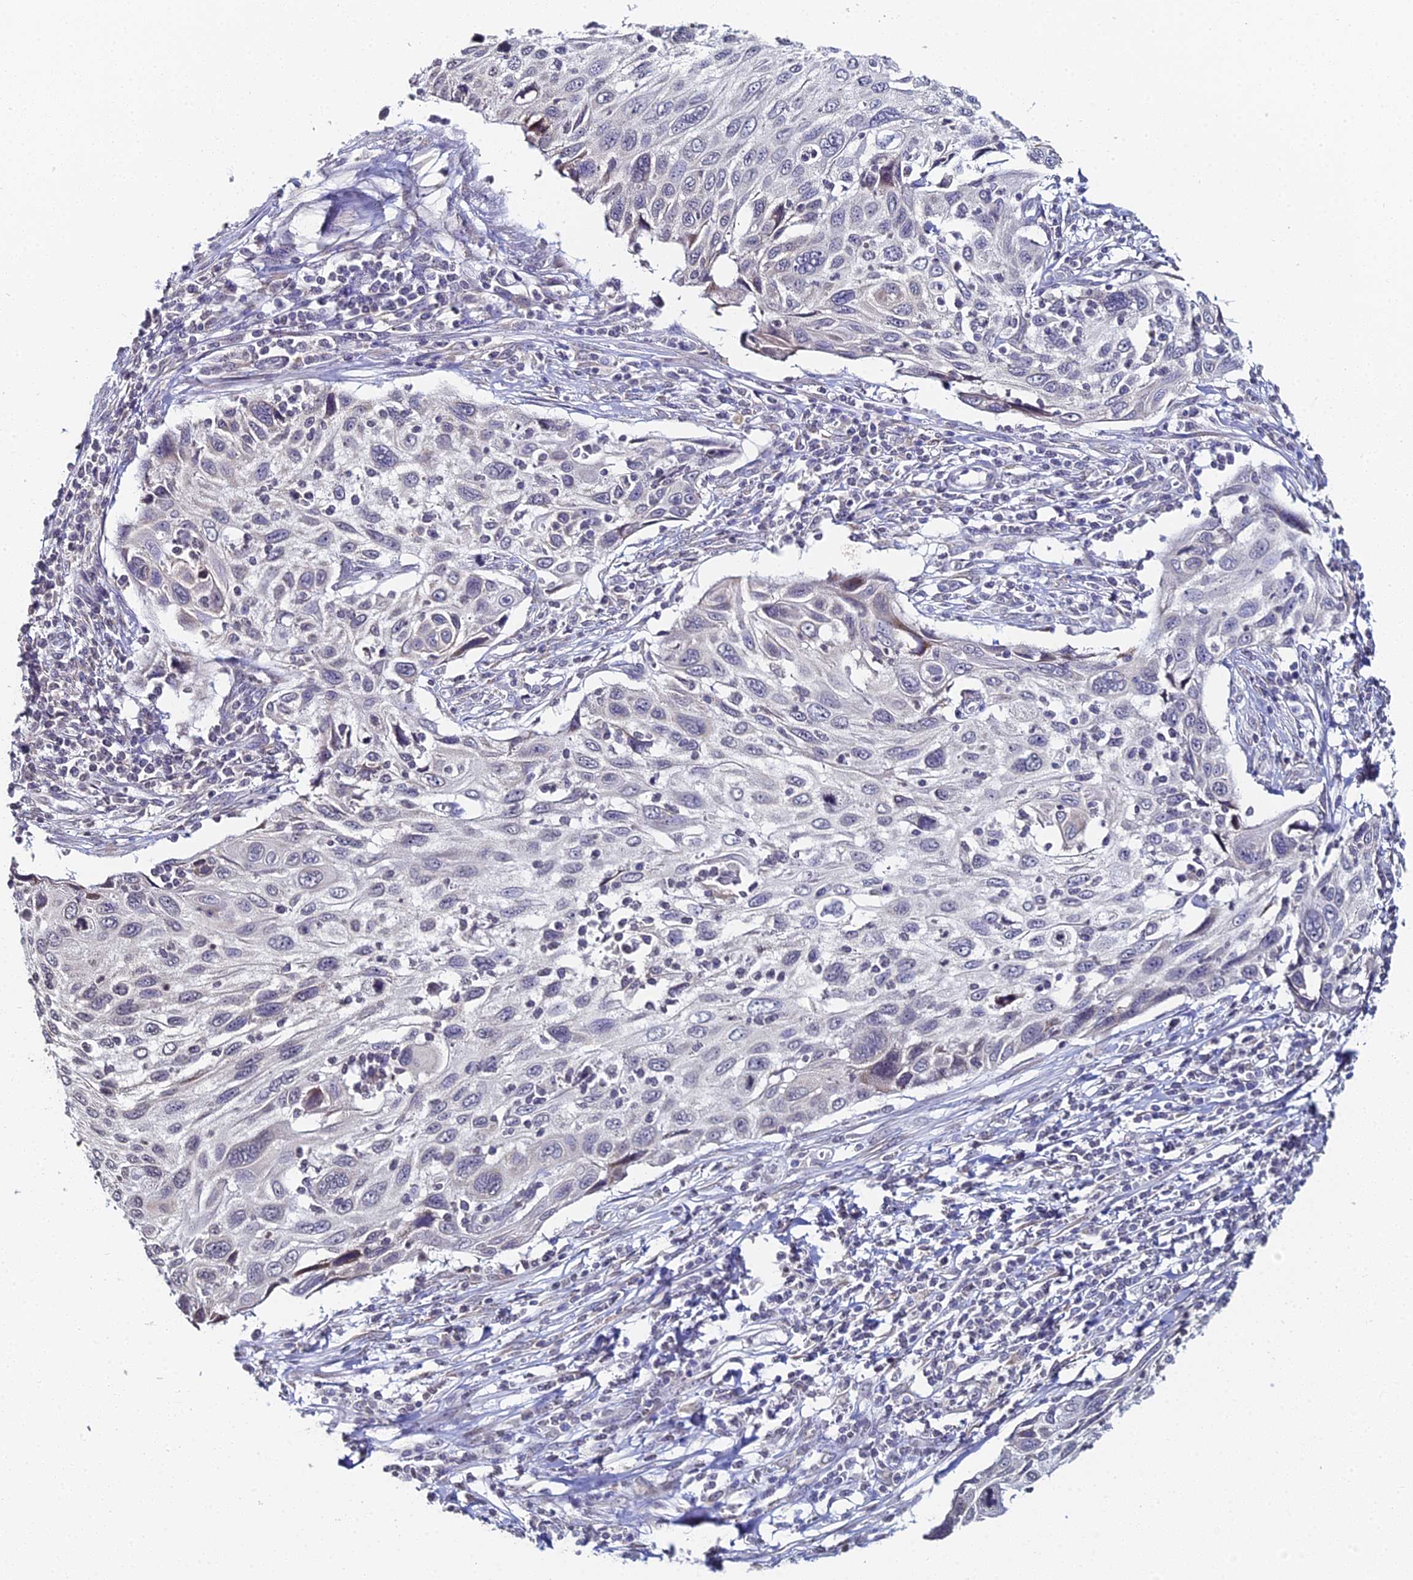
{"staining": {"intensity": "negative", "quantity": "none", "location": "none"}, "tissue": "cervical cancer", "cell_type": "Tumor cells", "image_type": "cancer", "snomed": [{"axis": "morphology", "description": "Squamous cell carcinoma, NOS"}, {"axis": "topography", "description": "Cervix"}], "caption": "Cervical cancer stained for a protein using immunohistochemistry shows no positivity tumor cells.", "gene": "PRR22", "patient": {"sex": "female", "age": 70}}